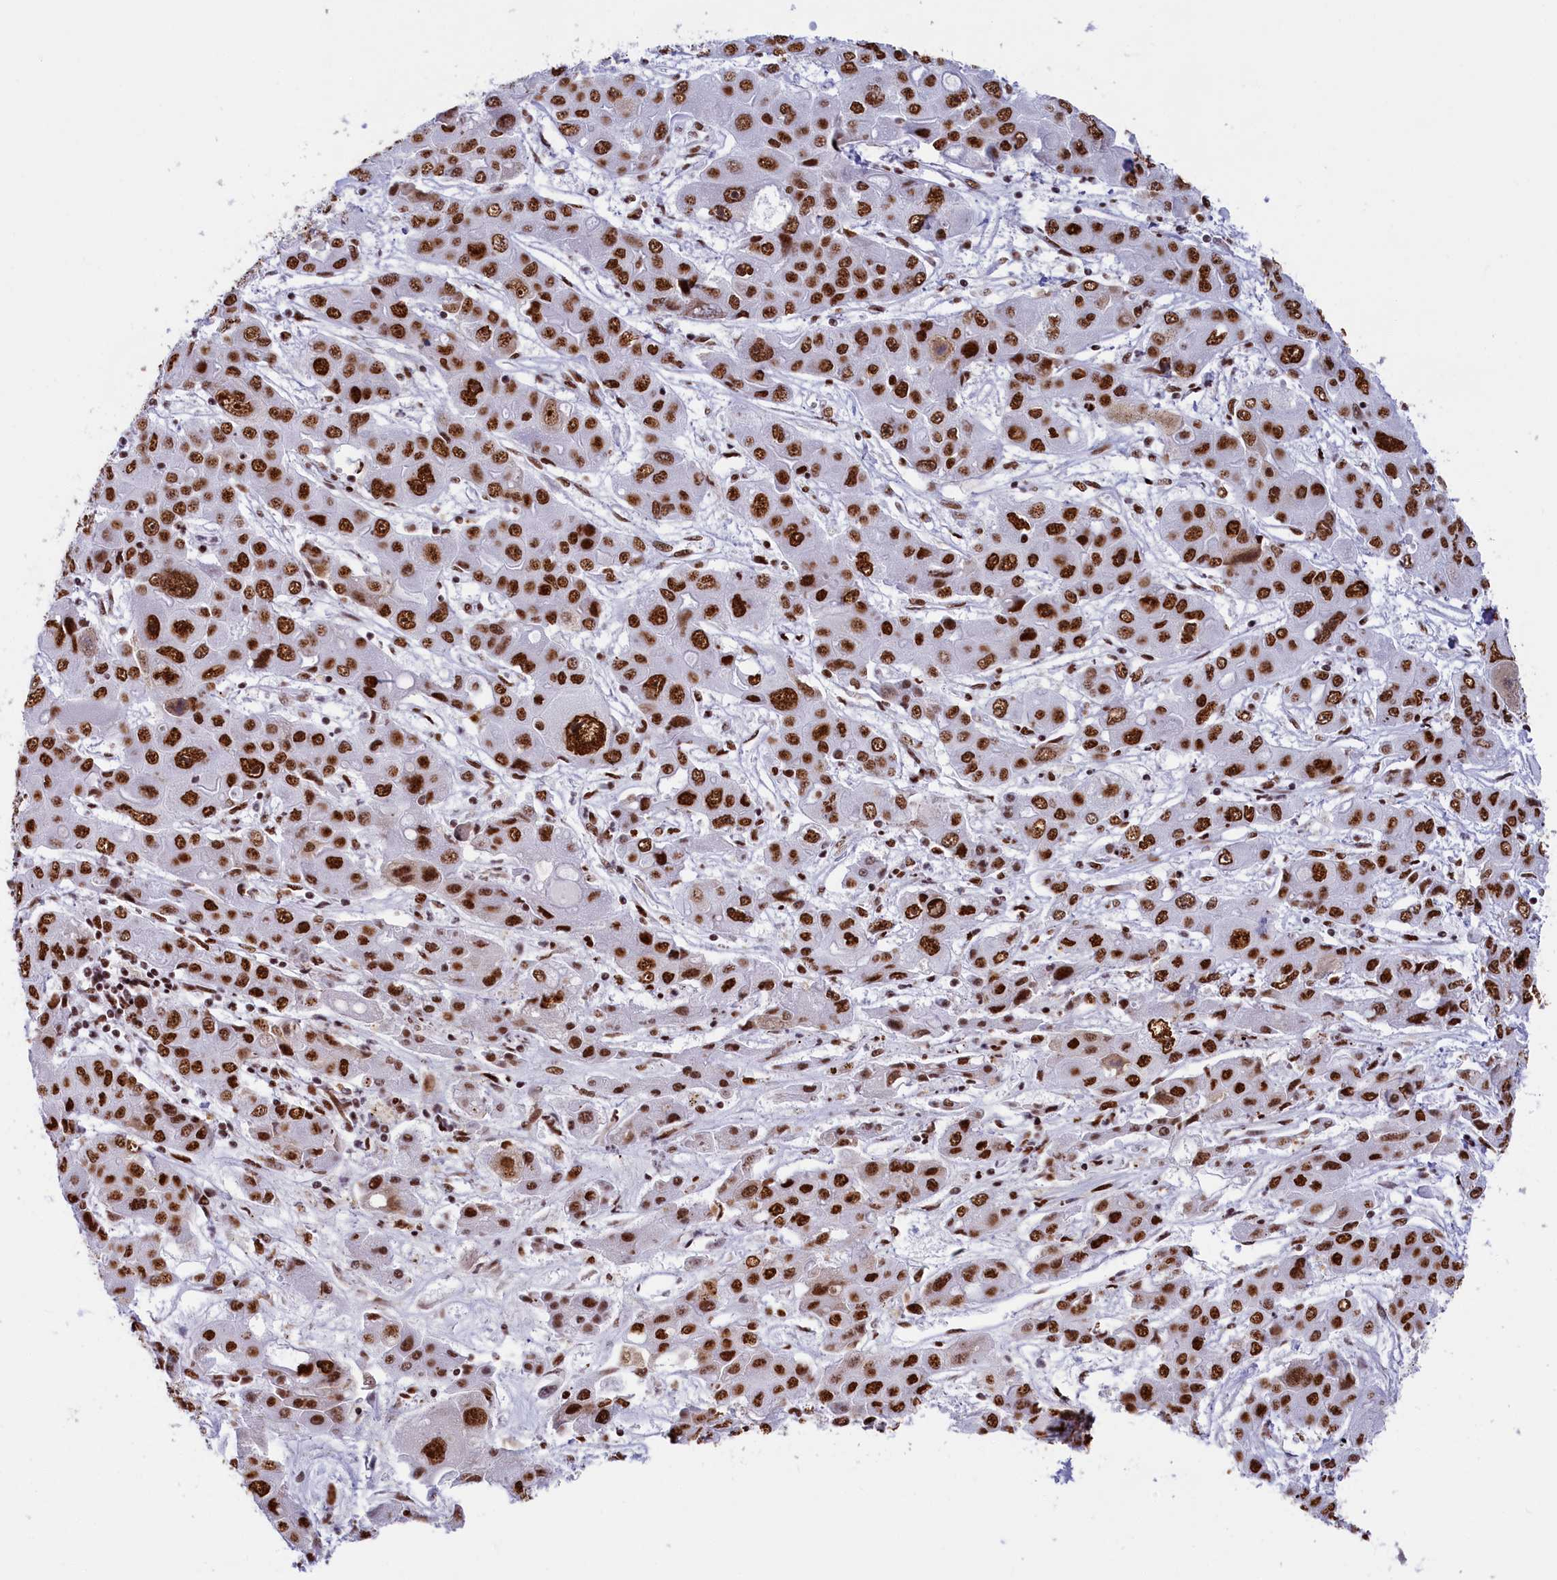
{"staining": {"intensity": "strong", "quantity": ">75%", "location": "nuclear"}, "tissue": "liver cancer", "cell_type": "Tumor cells", "image_type": "cancer", "snomed": [{"axis": "morphology", "description": "Cholangiocarcinoma"}, {"axis": "topography", "description": "Liver"}], "caption": "Tumor cells show strong nuclear expression in about >75% of cells in liver cancer.", "gene": "SNRNP70", "patient": {"sex": "male", "age": 67}}